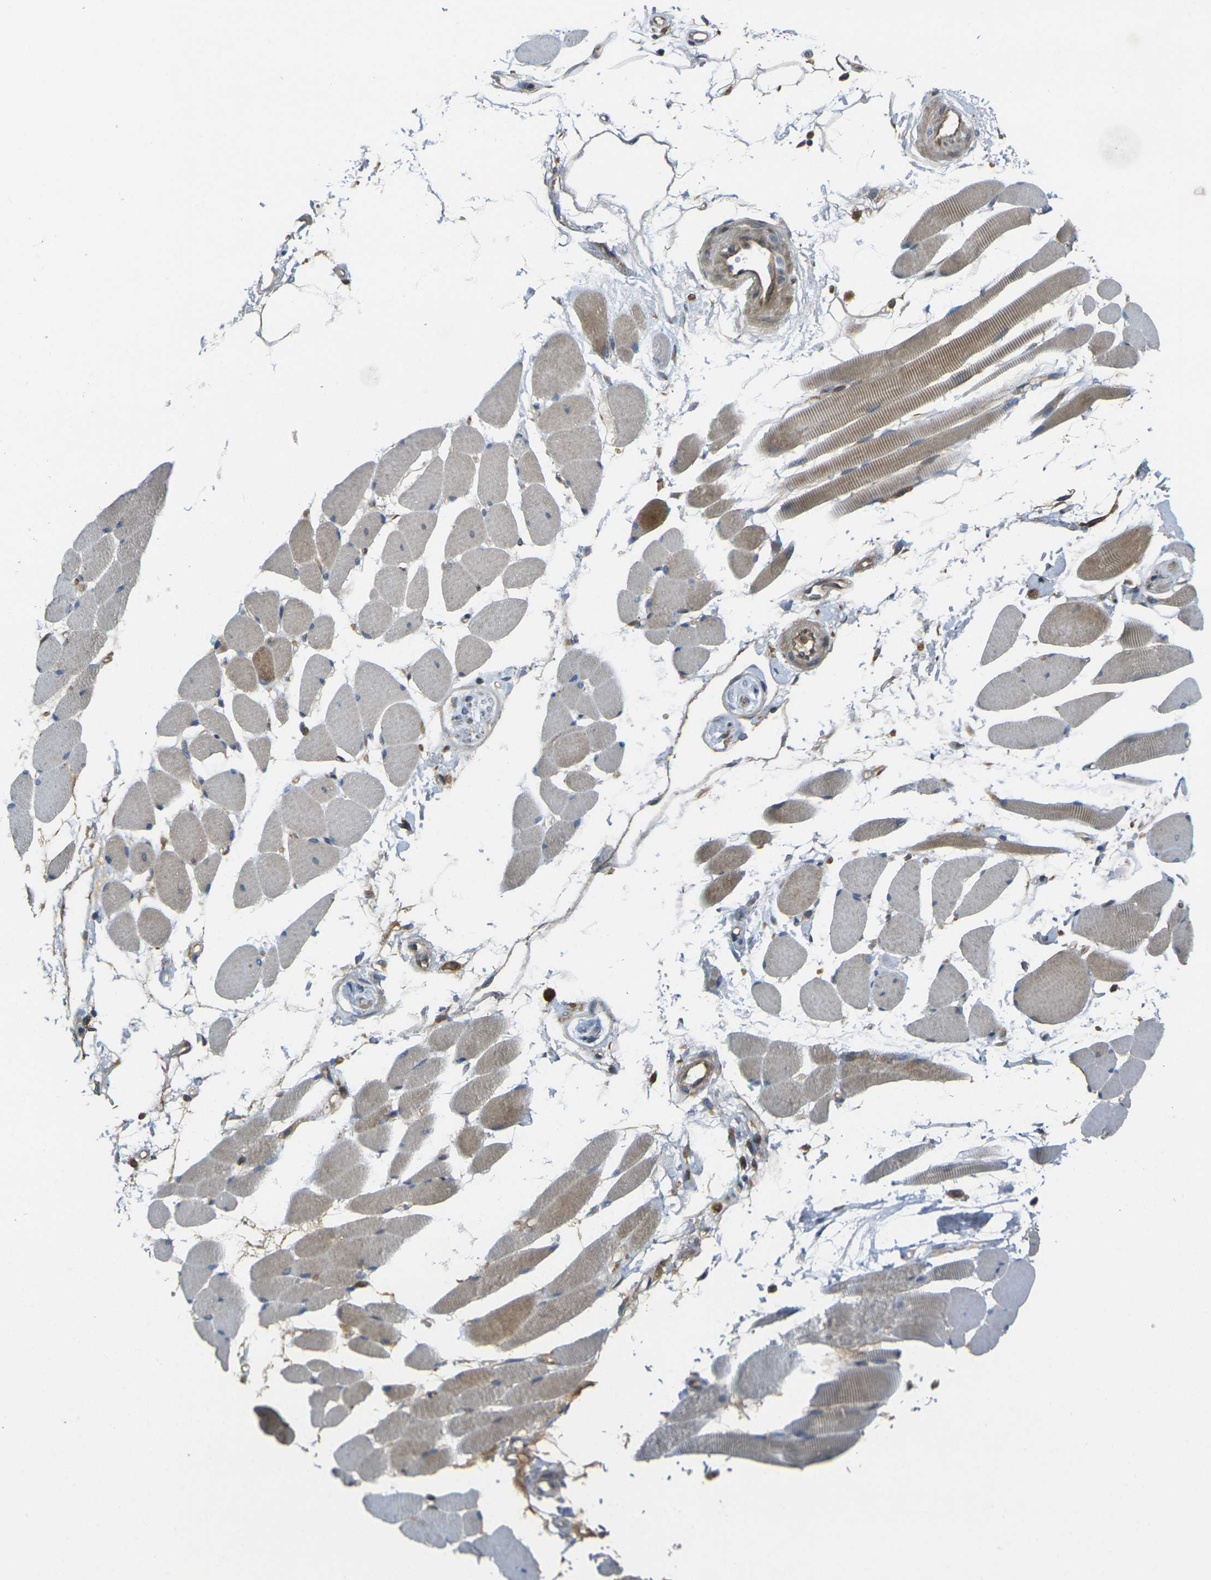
{"staining": {"intensity": "moderate", "quantity": ">75%", "location": "cytoplasmic/membranous"}, "tissue": "skeletal muscle", "cell_type": "Myocytes", "image_type": "normal", "snomed": [{"axis": "morphology", "description": "Normal tissue, NOS"}, {"axis": "topography", "description": "Skeletal muscle"}, {"axis": "topography", "description": "Peripheral nerve tissue"}], "caption": "Immunohistochemical staining of benign skeletal muscle displays moderate cytoplasmic/membranous protein positivity in approximately >75% of myocytes.", "gene": "FZD1", "patient": {"sex": "female", "age": 84}}